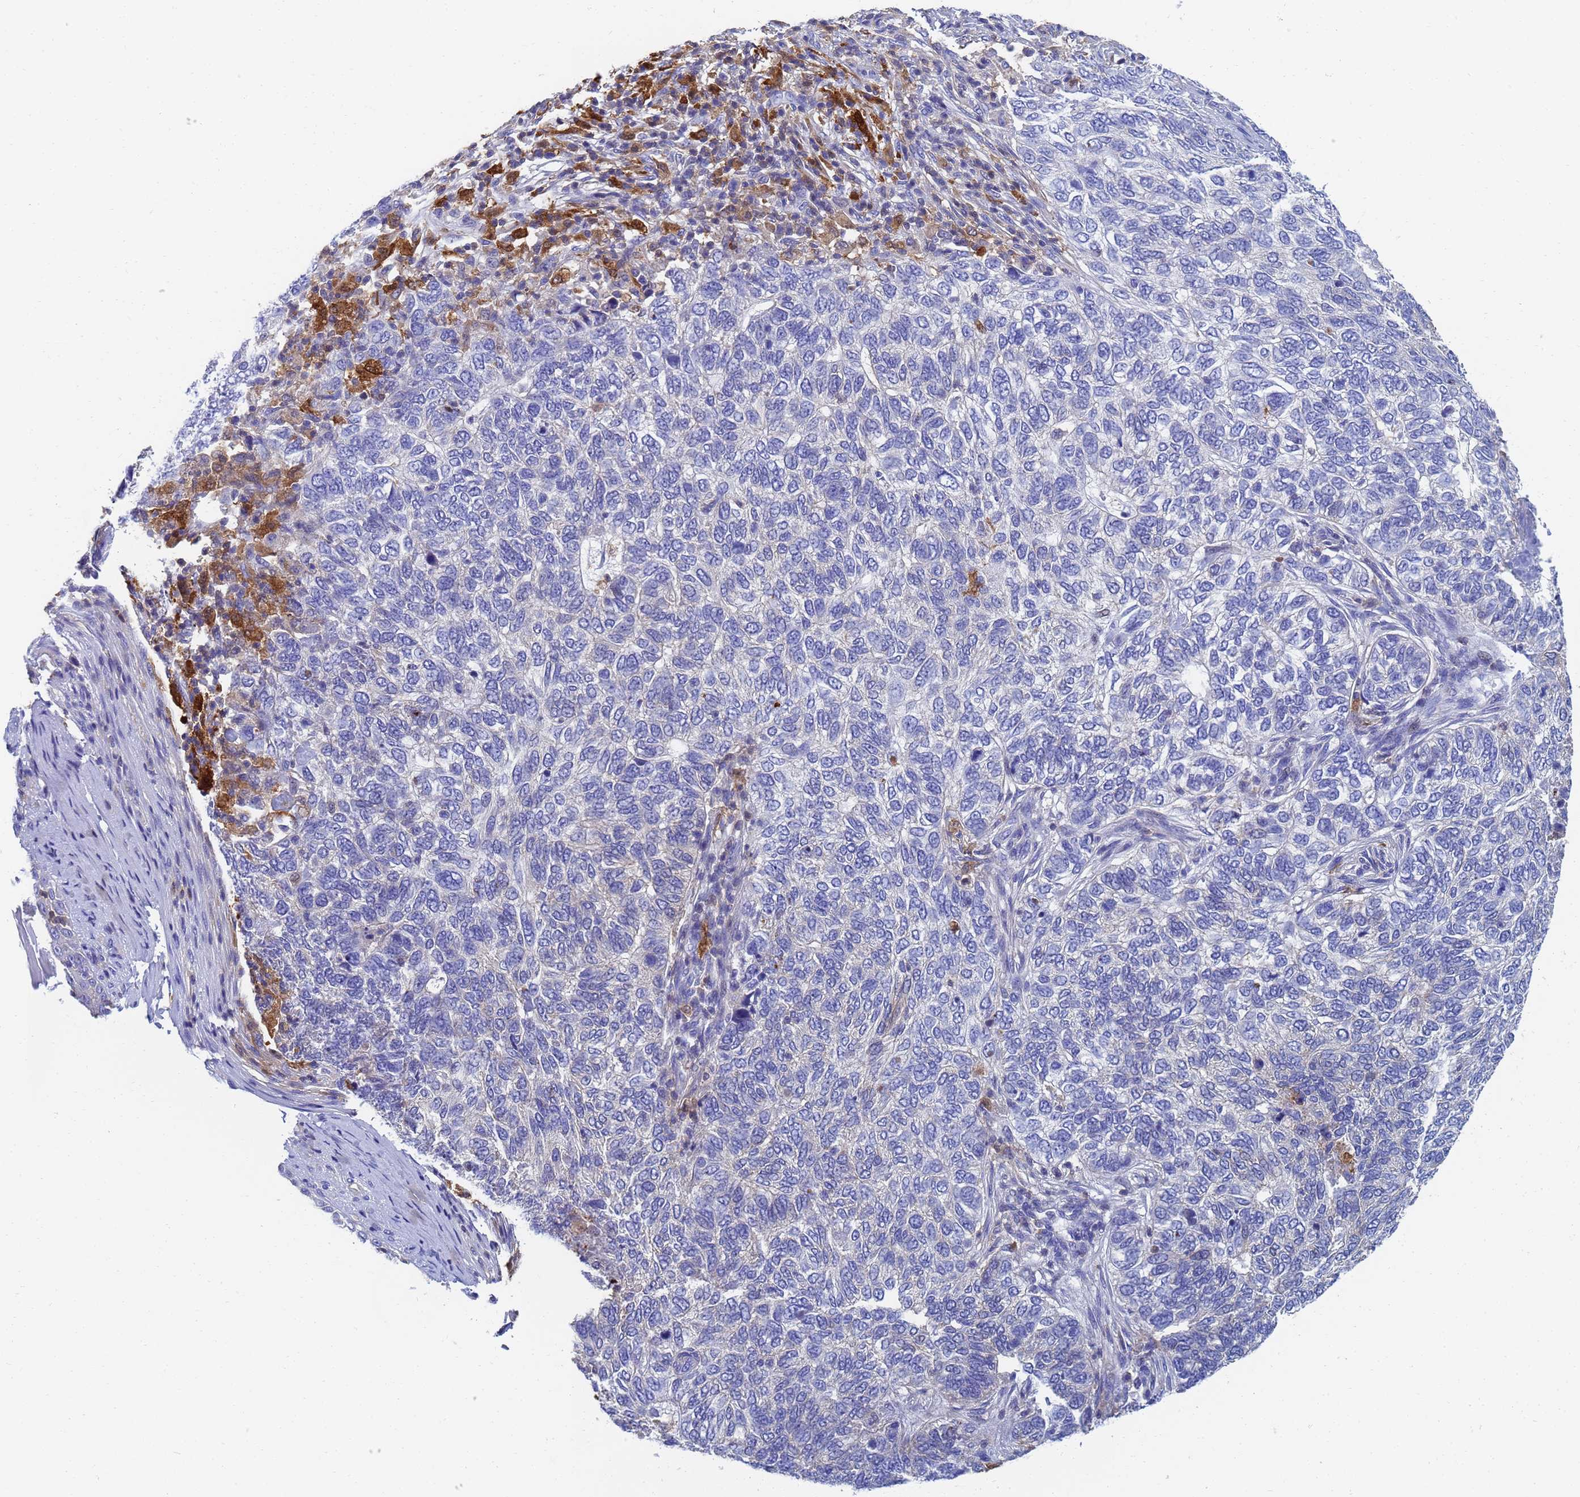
{"staining": {"intensity": "negative", "quantity": "none", "location": "none"}, "tissue": "skin cancer", "cell_type": "Tumor cells", "image_type": "cancer", "snomed": [{"axis": "morphology", "description": "Basal cell carcinoma"}, {"axis": "topography", "description": "Skin"}], "caption": "The image demonstrates no significant staining in tumor cells of basal cell carcinoma (skin).", "gene": "GCHFR", "patient": {"sex": "female", "age": 65}}